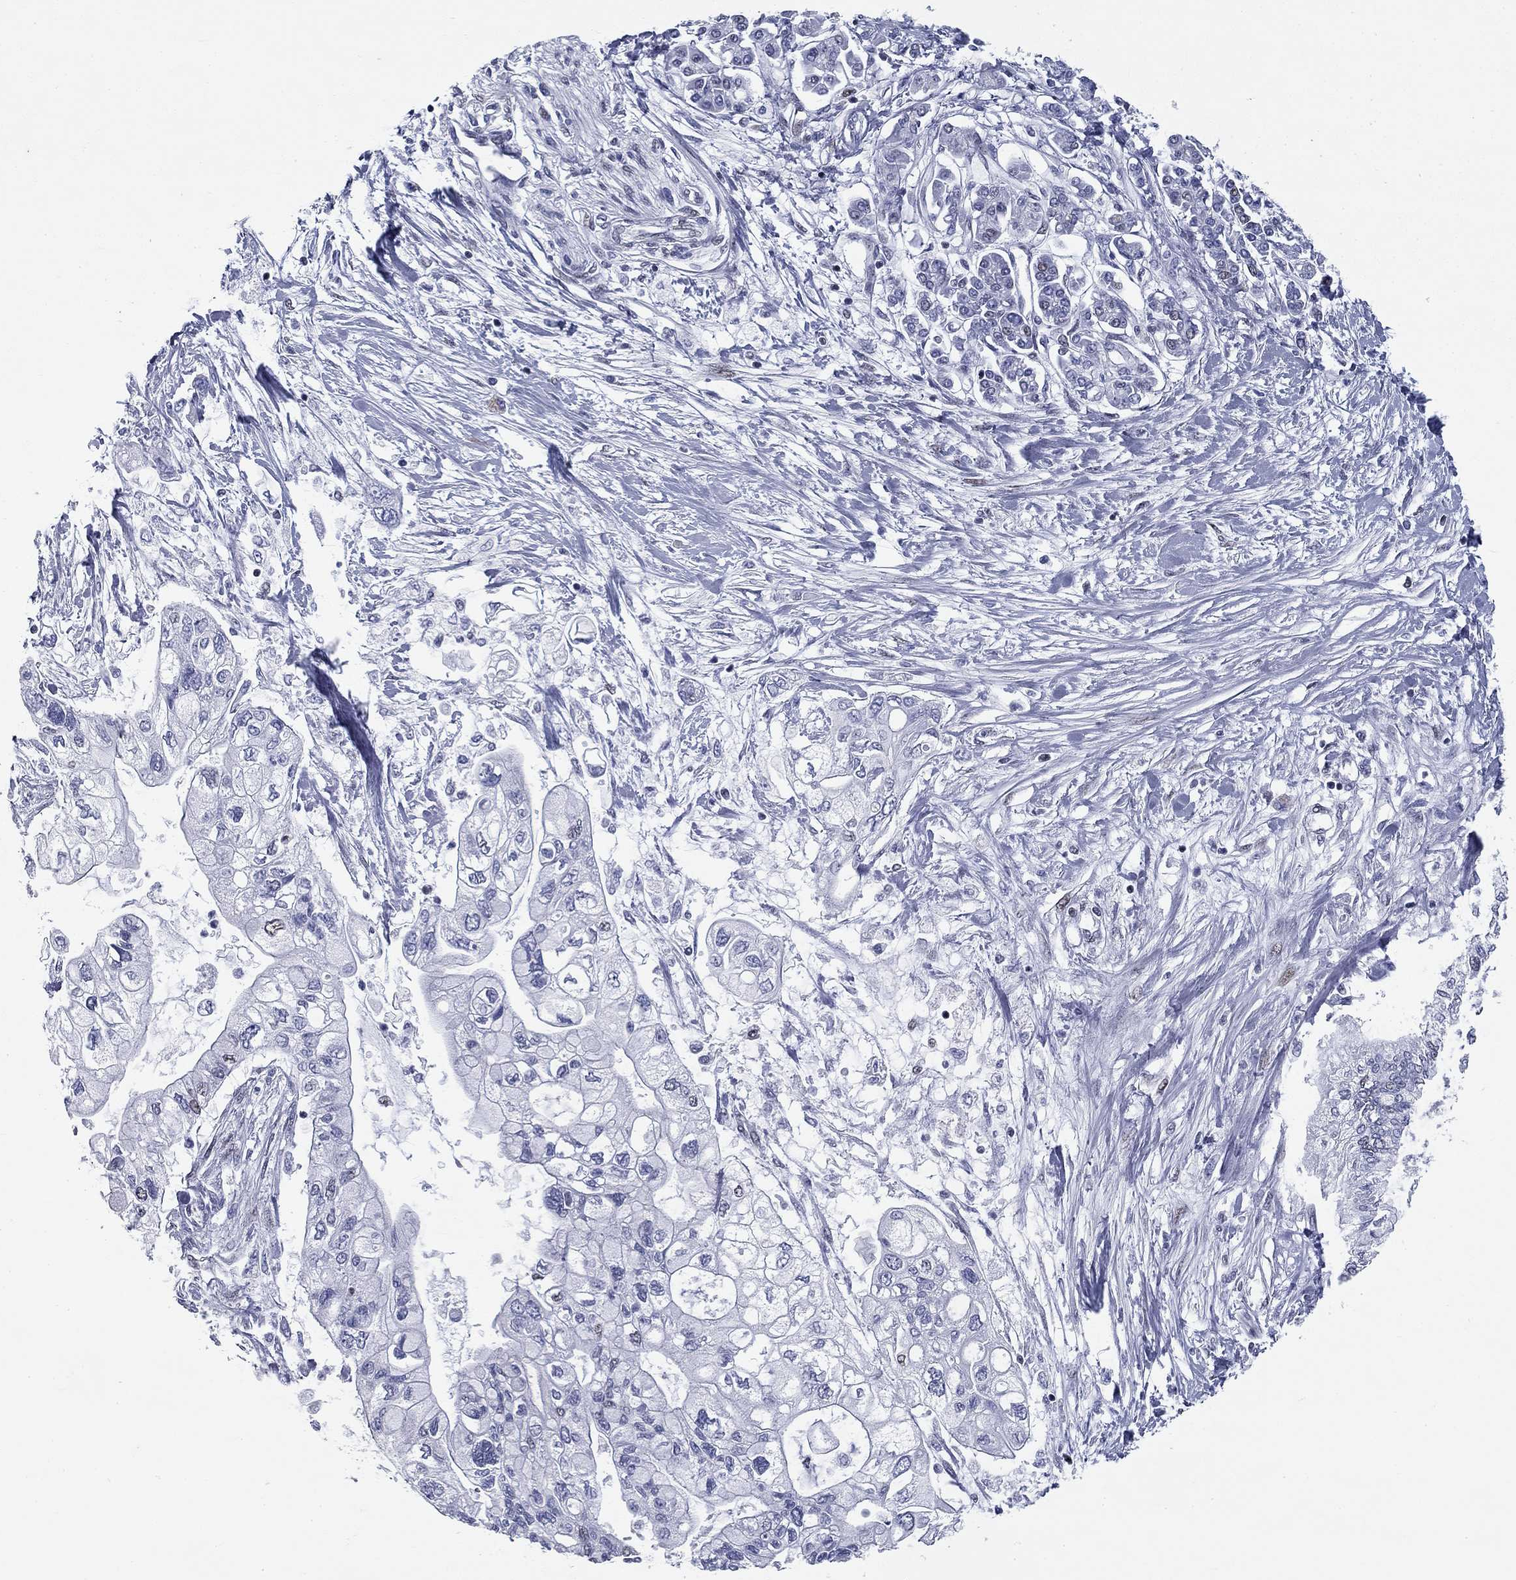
{"staining": {"intensity": "negative", "quantity": "none", "location": "none"}, "tissue": "pancreatic cancer", "cell_type": "Tumor cells", "image_type": "cancer", "snomed": [{"axis": "morphology", "description": "Adenocarcinoma, NOS"}, {"axis": "topography", "description": "Pancreas"}], "caption": "DAB (3,3'-diaminobenzidine) immunohistochemical staining of adenocarcinoma (pancreatic) shows no significant positivity in tumor cells. Brightfield microscopy of immunohistochemistry (IHC) stained with DAB (3,3'-diaminobenzidine) (brown) and hematoxylin (blue), captured at high magnification.", "gene": "ASF1B", "patient": {"sex": "female", "age": 77}}